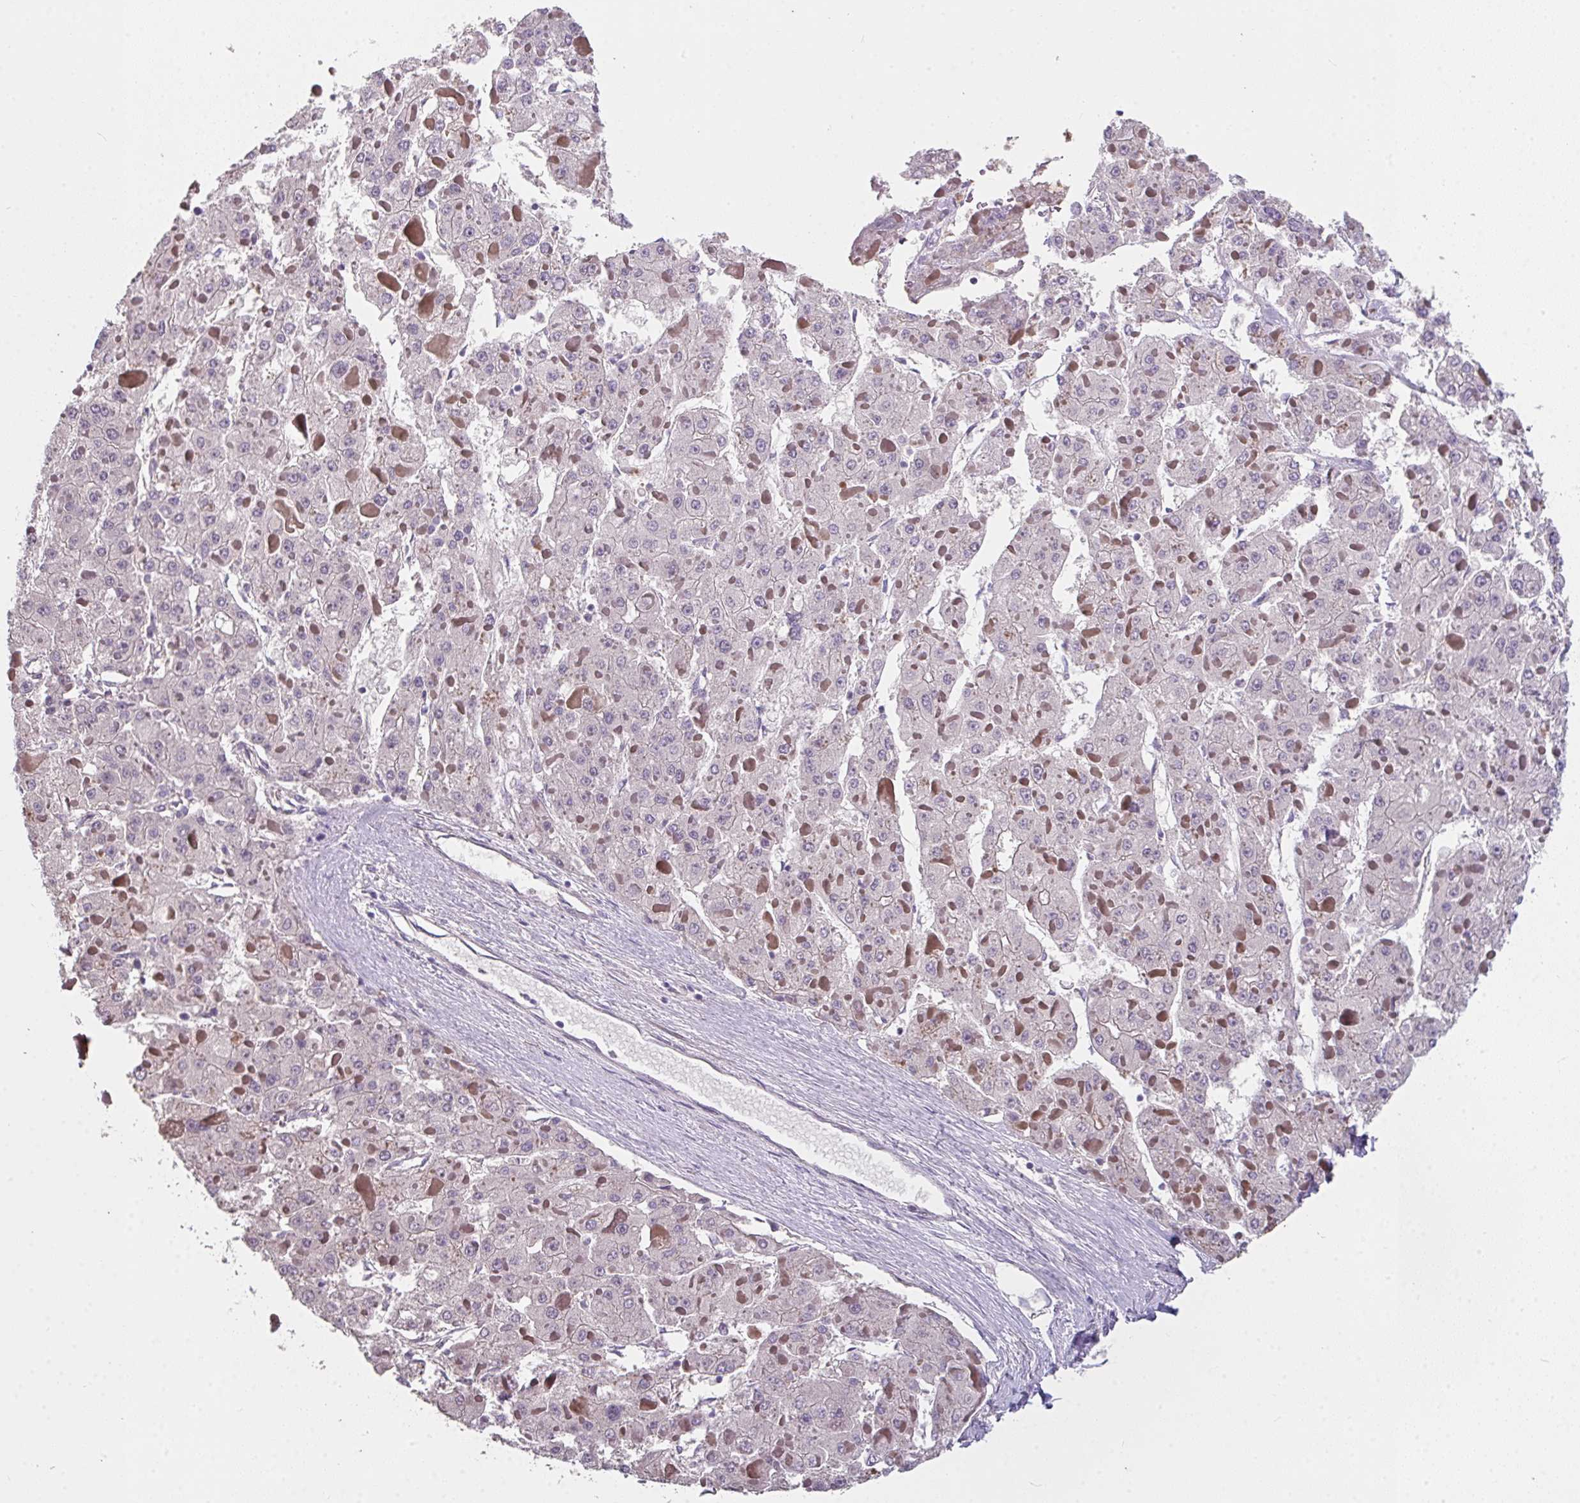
{"staining": {"intensity": "negative", "quantity": "none", "location": "none"}, "tissue": "liver cancer", "cell_type": "Tumor cells", "image_type": "cancer", "snomed": [{"axis": "morphology", "description": "Carcinoma, Hepatocellular, NOS"}, {"axis": "topography", "description": "Liver"}], "caption": "Tumor cells are negative for protein expression in human liver hepatocellular carcinoma.", "gene": "RBBP6", "patient": {"sex": "female", "age": 73}}